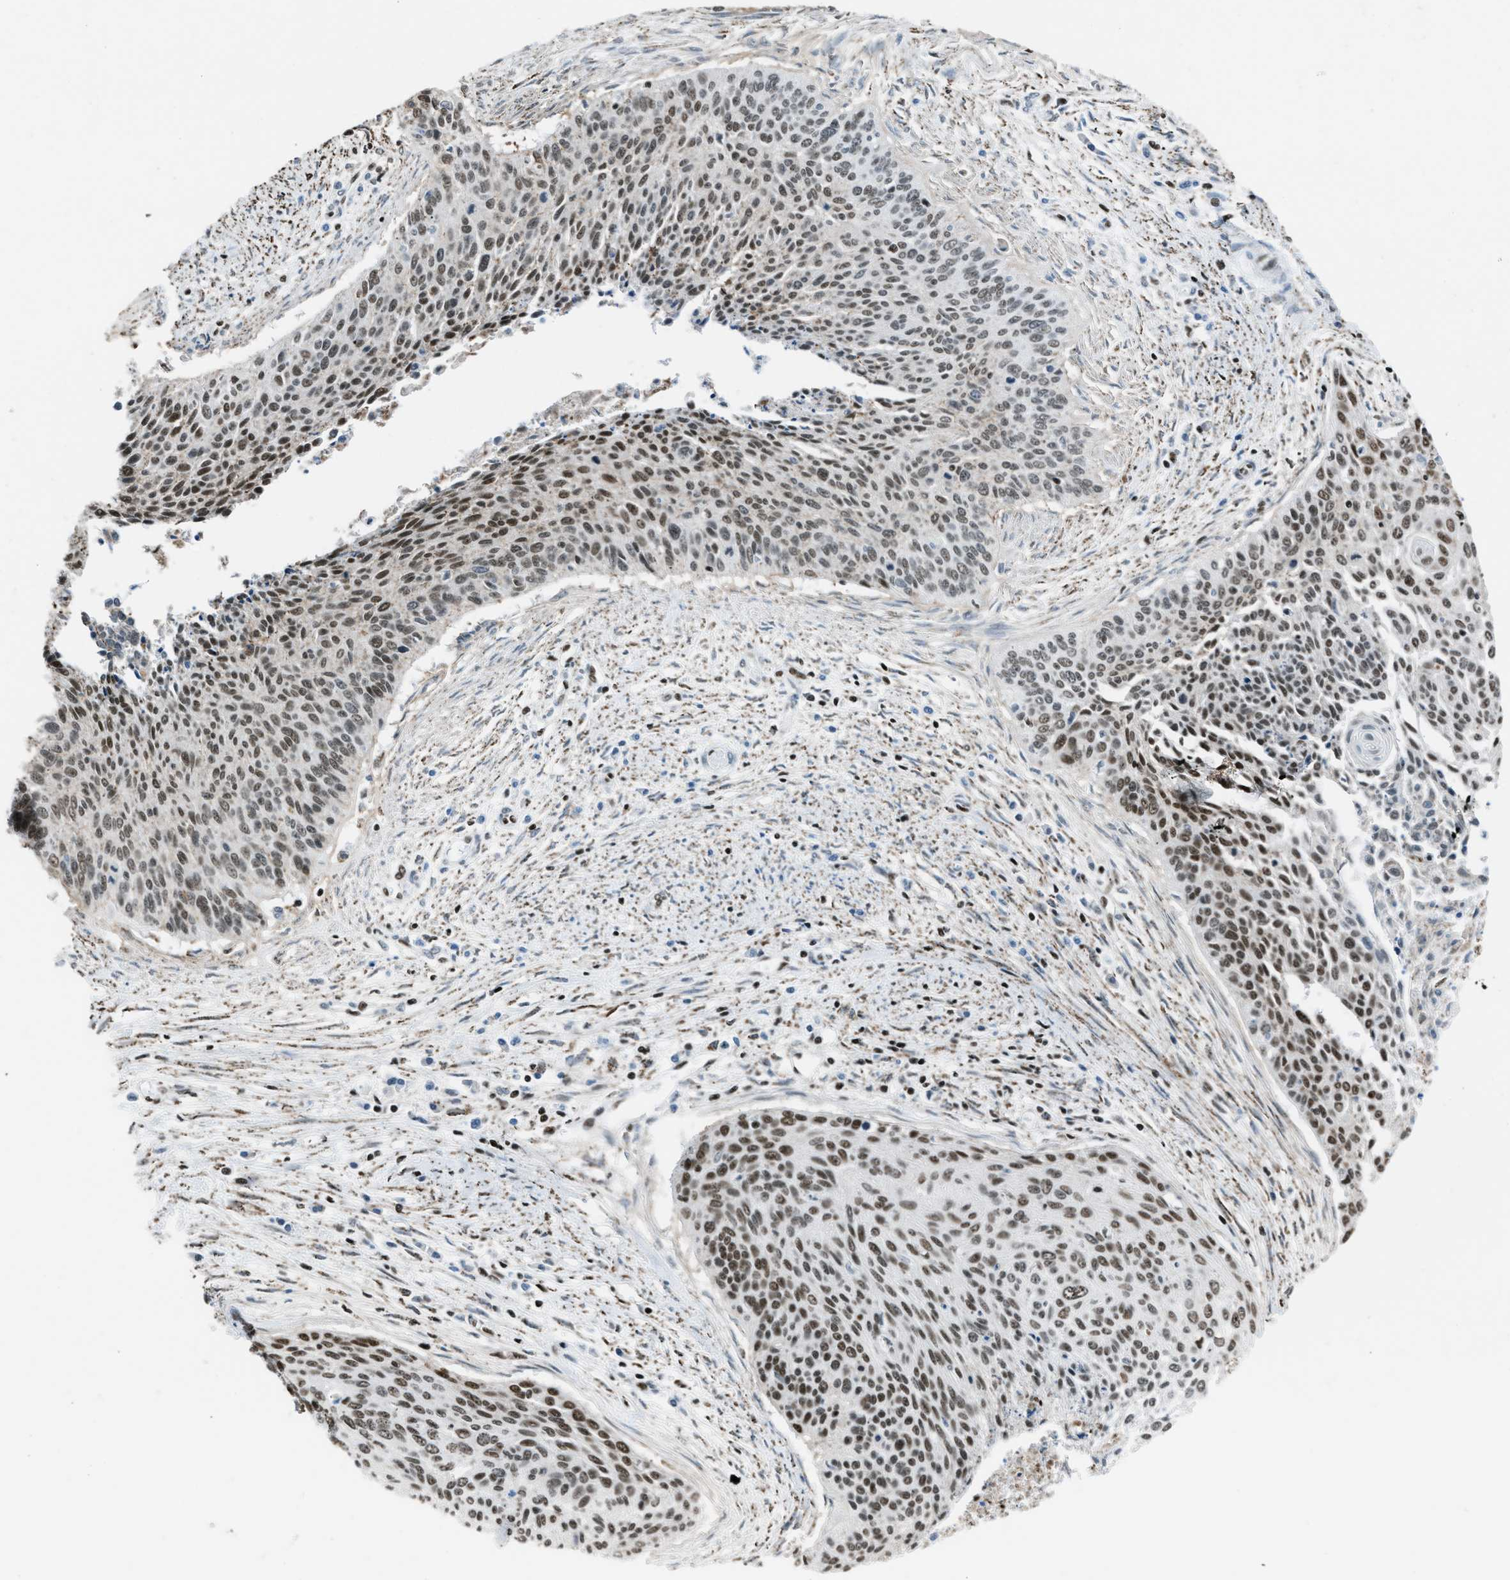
{"staining": {"intensity": "strong", "quantity": ">75%", "location": "nuclear"}, "tissue": "cervical cancer", "cell_type": "Tumor cells", "image_type": "cancer", "snomed": [{"axis": "morphology", "description": "Squamous cell carcinoma, NOS"}, {"axis": "topography", "description": "Cervix"}], "caption": "Tumor cells demonstrate high levels of strong nuclear expression in approximately >75% of cells in squamous cell carcinoma (cervical).", "gene": "SLFN5", "patient": {"sex": "female", "age": 55}}